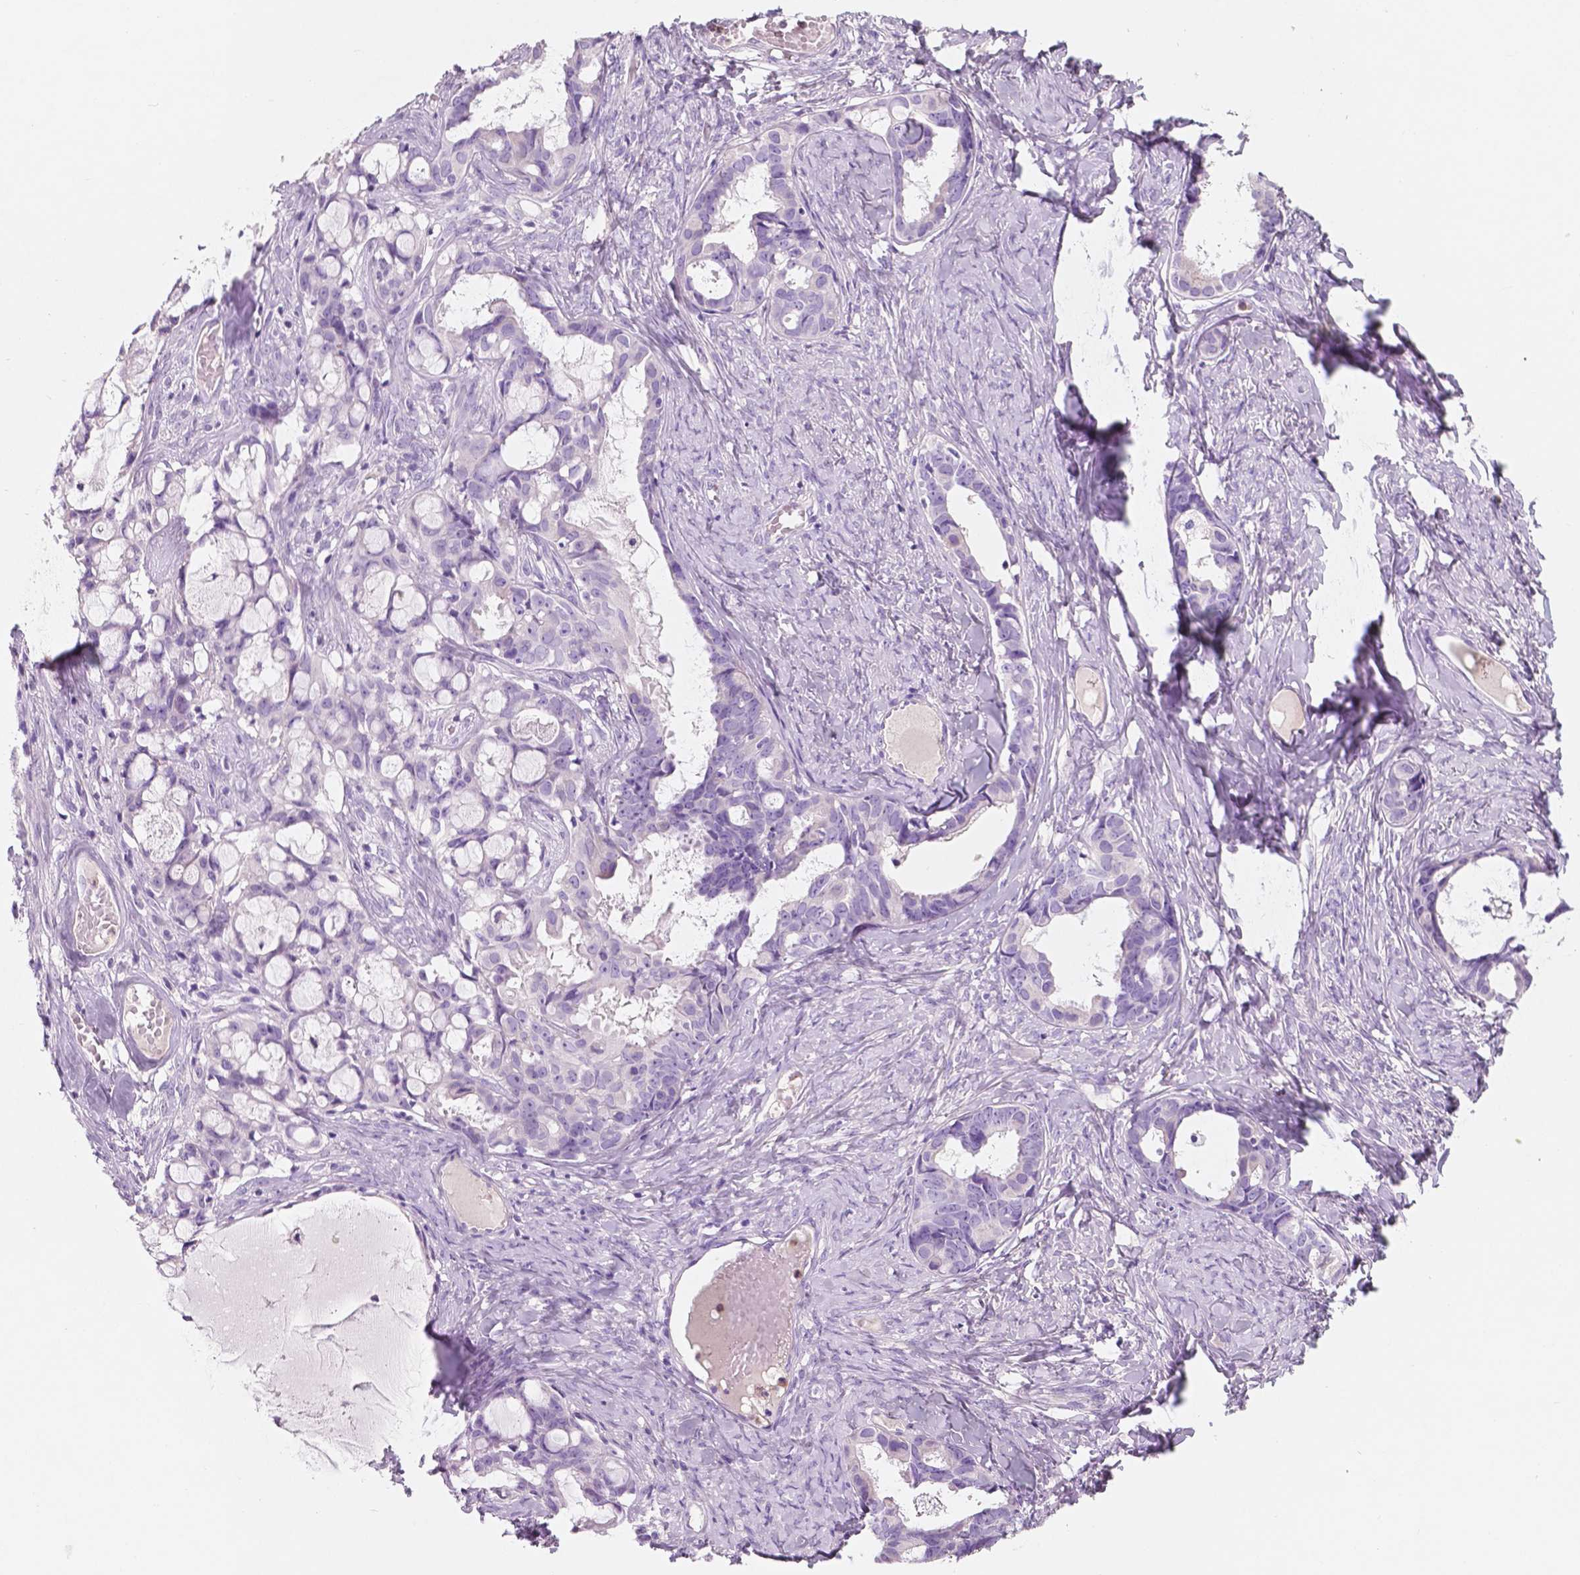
{"staining": {"intensity": "negative", "quantity": "none", "location": "none"}, "tissue": "ovarian cancer", "cell_type": "Tumor cells", "image_type": "cancer", "snomed": [{"axis": "morphology", "description": "Cystadenocarcinoma, serous, NOS"}, {"axis": "topography", "description": "Ovary"}], "caption": "There is no significant expression in tumor cells of serous cystadenocarcinoma (ovarian).", "gene": "CUZD1", "patient": {"sex": "female", "age": 69}}